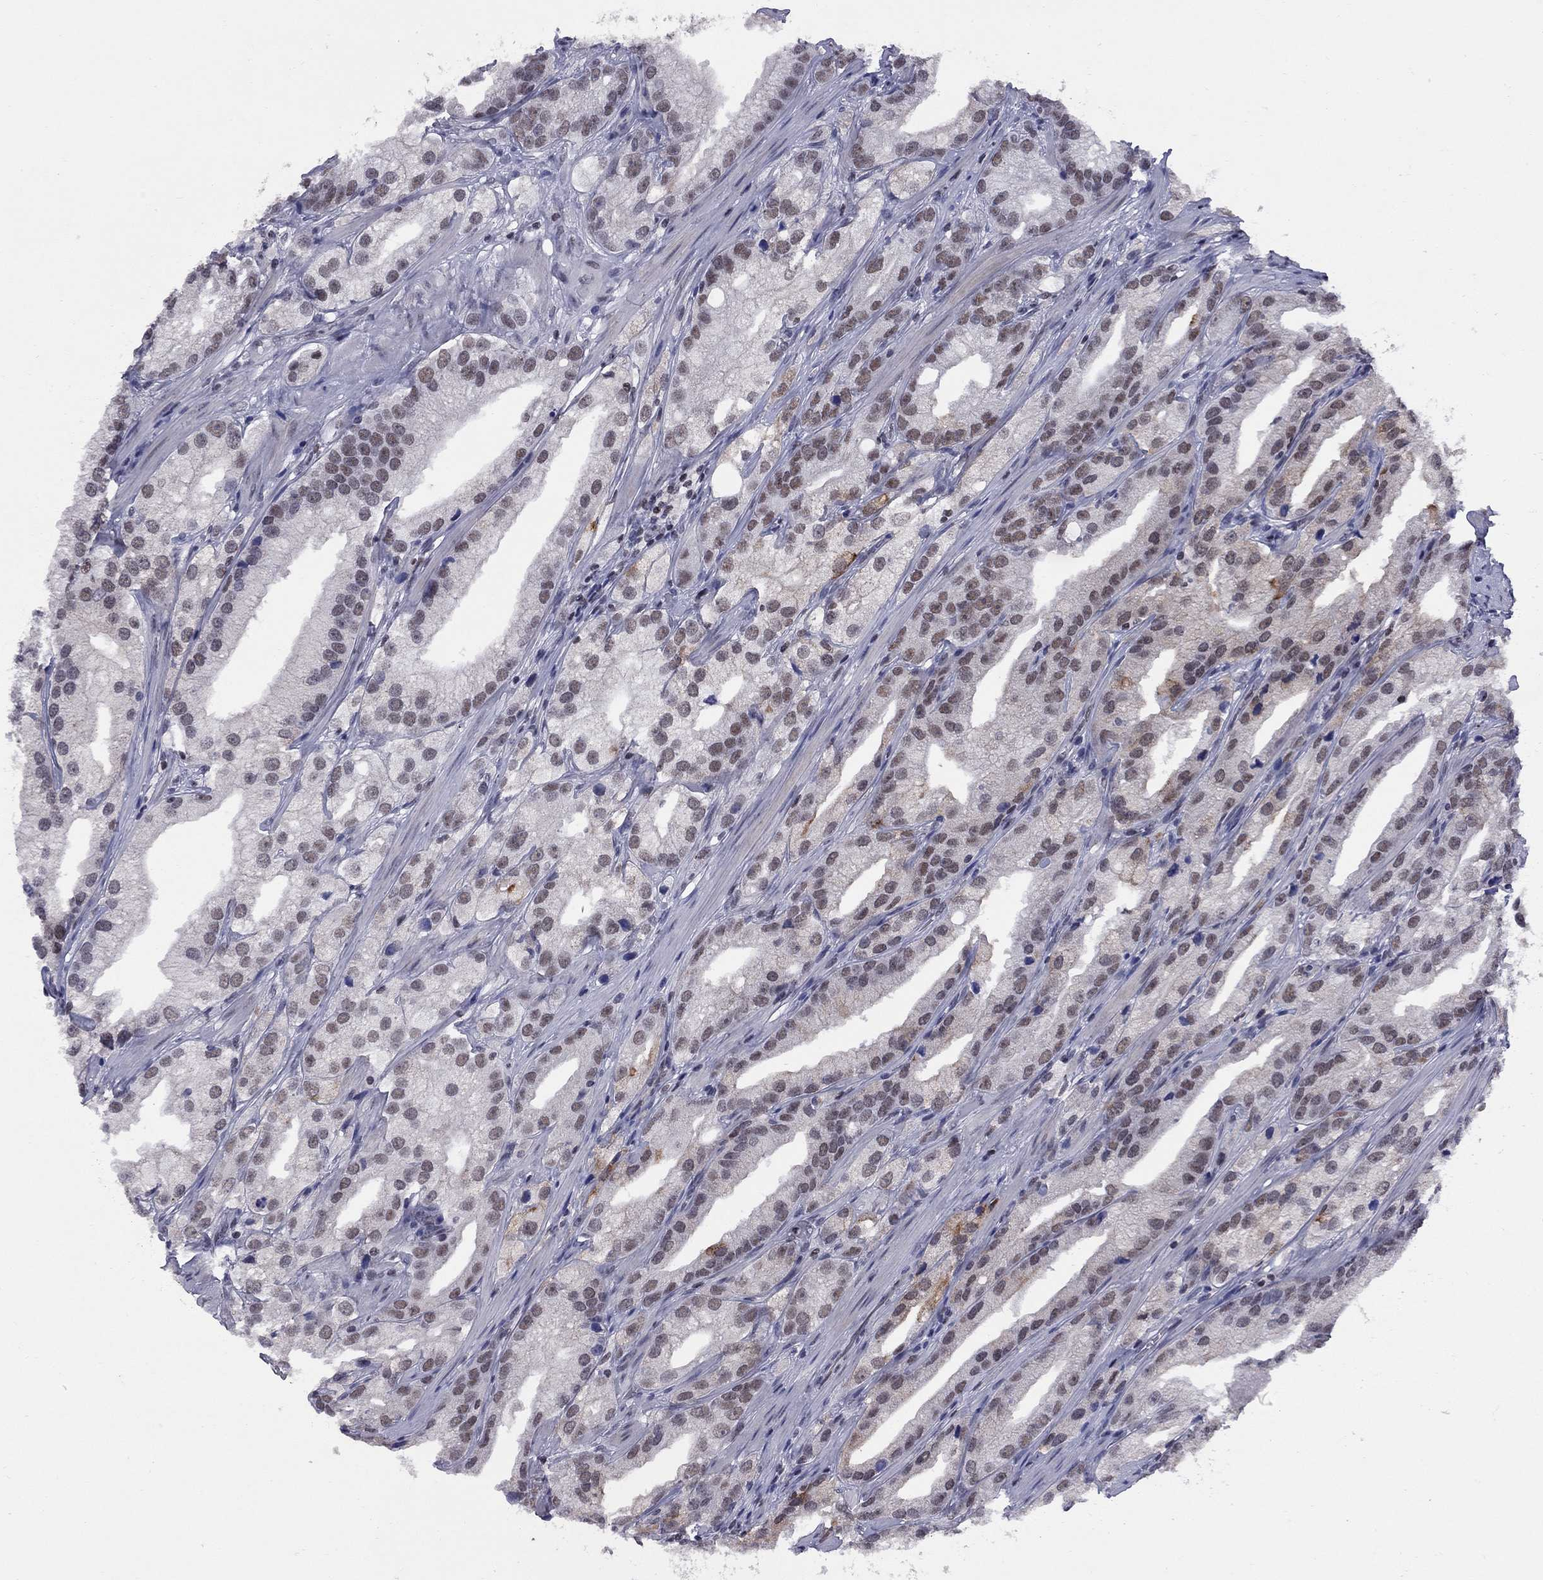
{"staining": {"intensity": "weak", "quantity": ">75%", "location": "nuclear"}, "tissue": "prostate cancer", "cell_type": "Tumor cells", "image_type": "cancer", "snomed": [{"axis": "morphology", "description": "Adenocarcinoma, High grade"}, {"axis": "topography", "description": "Prostate and seminal vesicle, NOS"}], "caption": "Immunohistochemical staining of human prostate cancer exhibits weak nuclear protein positivity in approximately >75% of tumor cells.", "gene": "TAF9", "patient": {"sex": "male", "age": 62}}